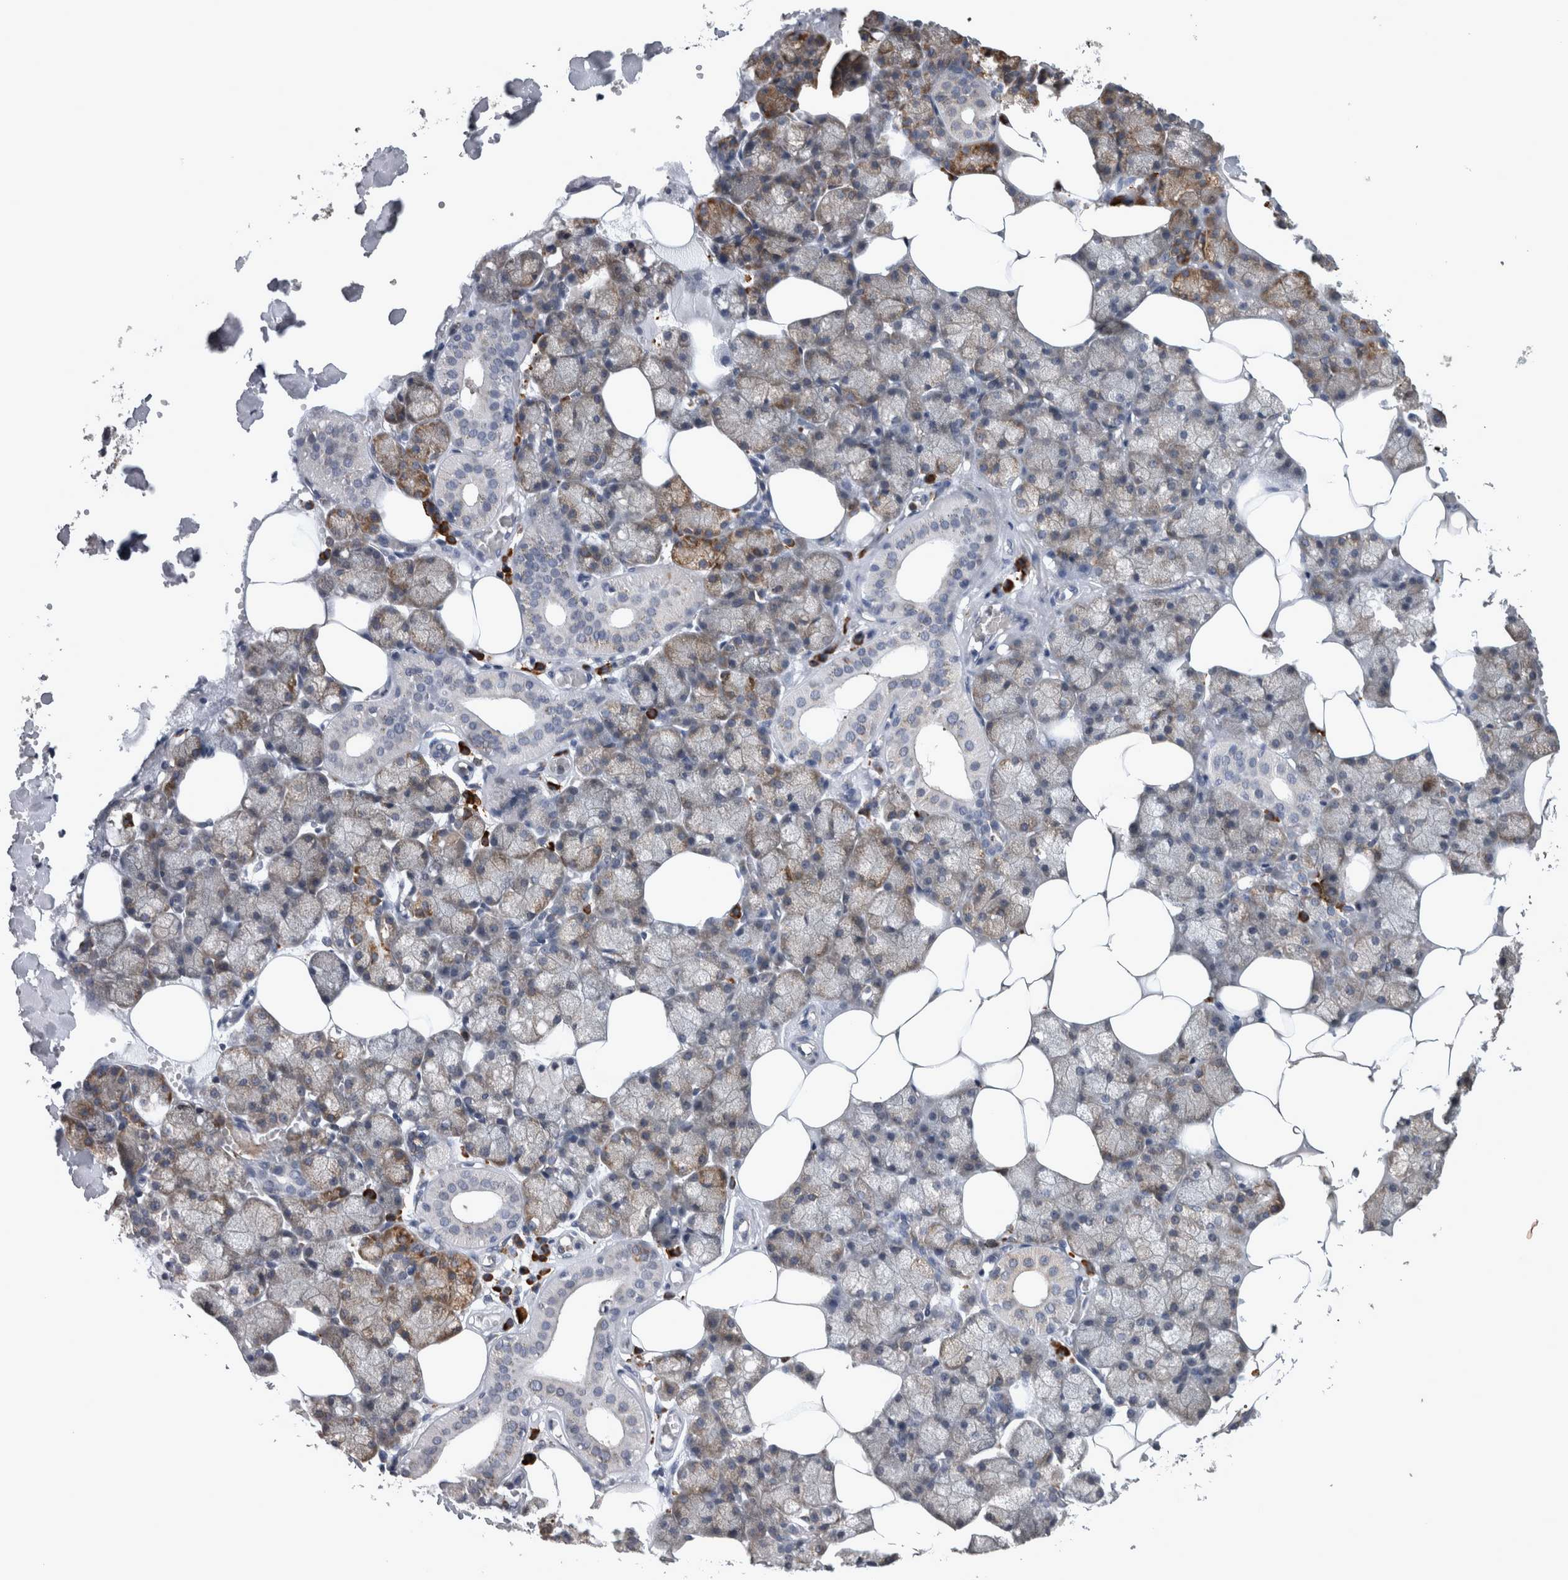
{"staining": {"intensity": "moderate", "quantity": "25%-75%", "location": "cytoplasmic/membranous"}, "tissue": "salivary gland", "cell_type": "Glandular cells", "image_type": "normal", "snomed": [{"axis": "morphology", "description": "Normal tissue, NOS"}, {"axis": "topography", "description": "Salivary gland"}], "caption": "IHC of benign human salivary gland reveals medium levels of moderate cytoplasmic/membranous expression in approximately 25%-75% of glandular cells. Nuclei are stained in blue.", "gene": "FHIP2B", "patient": {"sex": "male", "age": 62}}